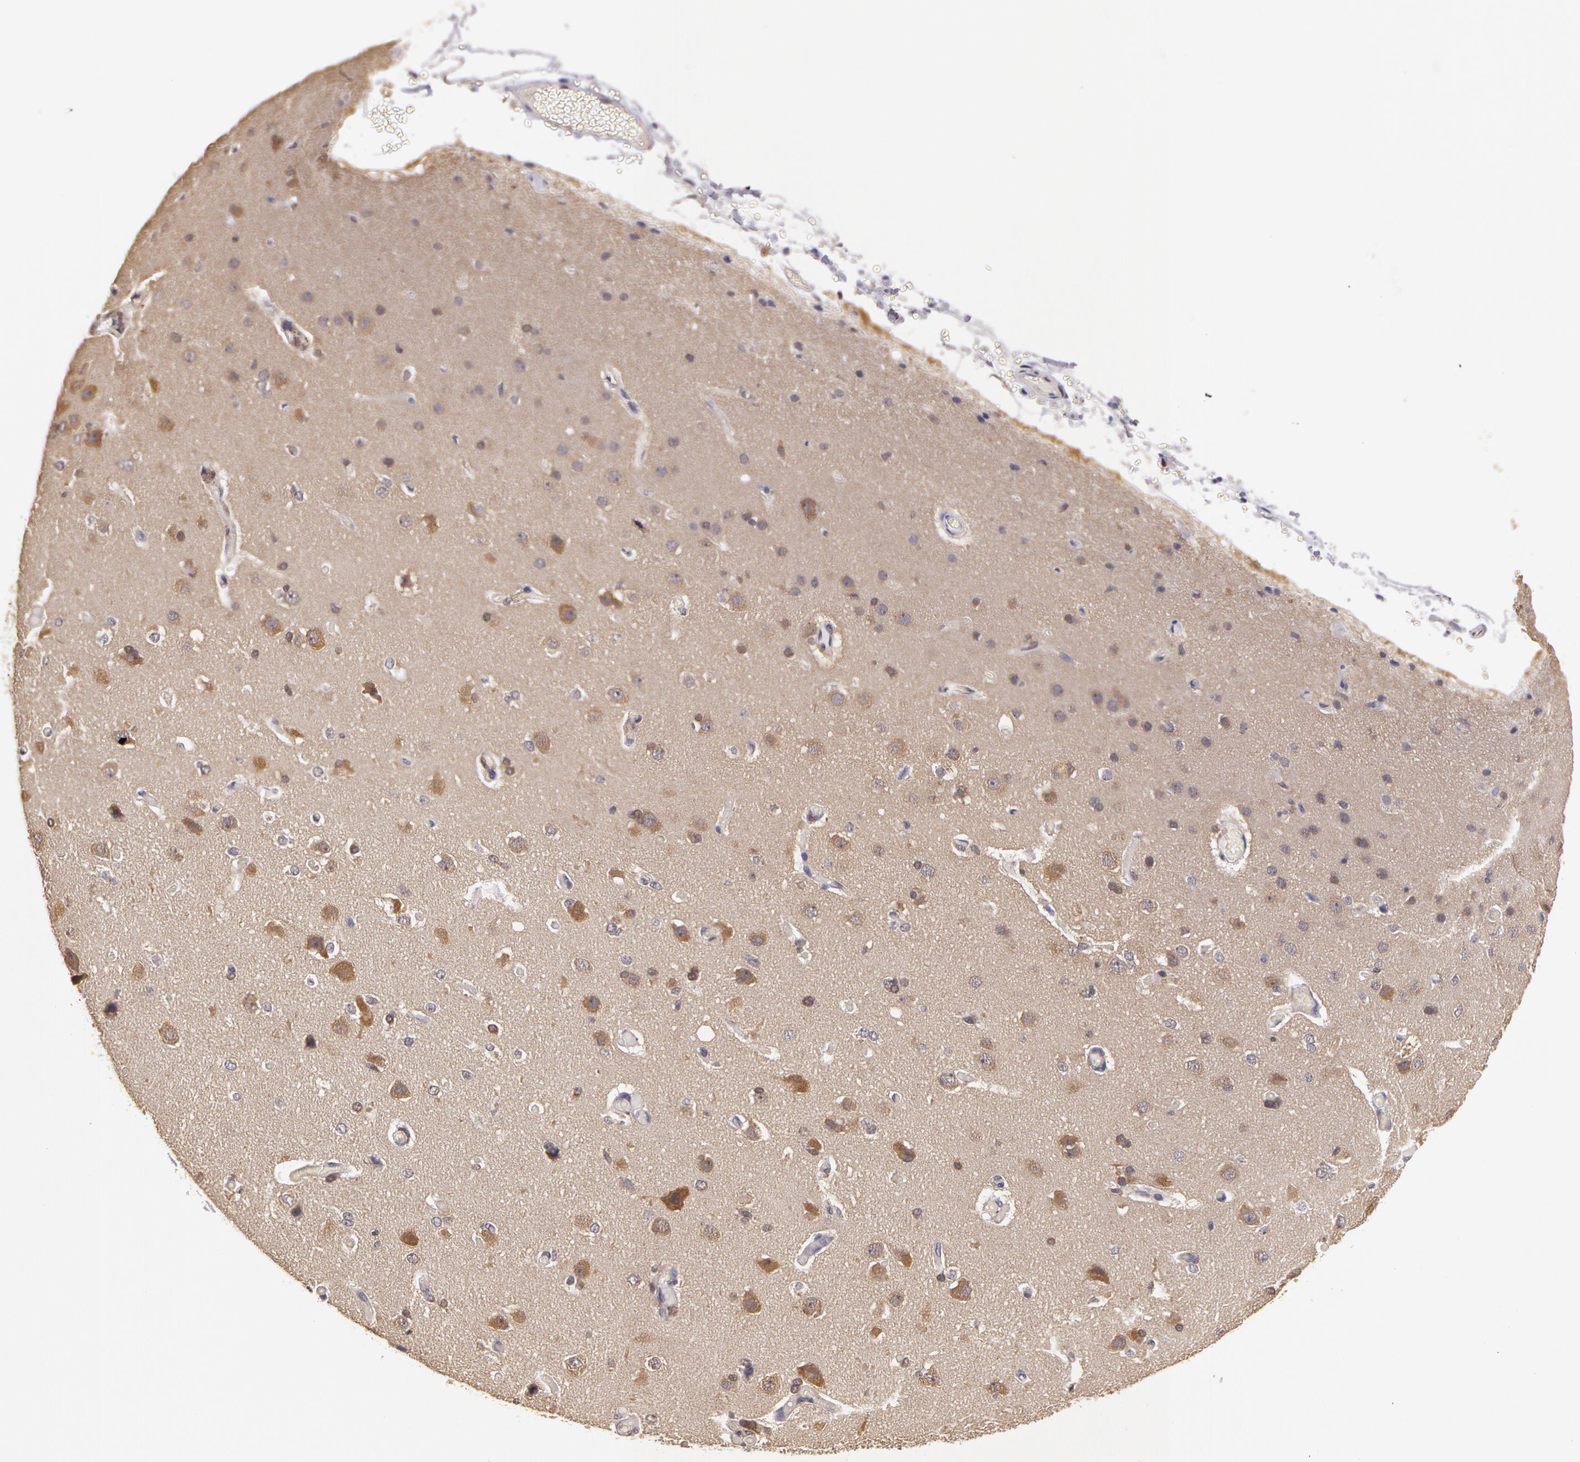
{"staining": {"intensity": "moderate", "quantity": "25%-75%", "location": "cytoplasmic/membranous"}, "tissue": "cerebral cortex", "cell_type": "Endothelial cells", "image_type": "normal", "snomed": [{"axis": "morphology", "description": "Normal tissue, NOS"}, {"axis": "morphology", "description": "Glioma, malignant, High grade"}, {"axis": "topography", "description": "Cerebral cortex"}], "caption": "A medium amount of moderate cytoplasmic/membranous staining is identified in approximately 25%-75% of endothelial cells in normal cerebral cortex. (IHC, brightfield microscopy, high magnification).", "gene": "AHSA1", "patient": {"sex": "male", "age": 77}}